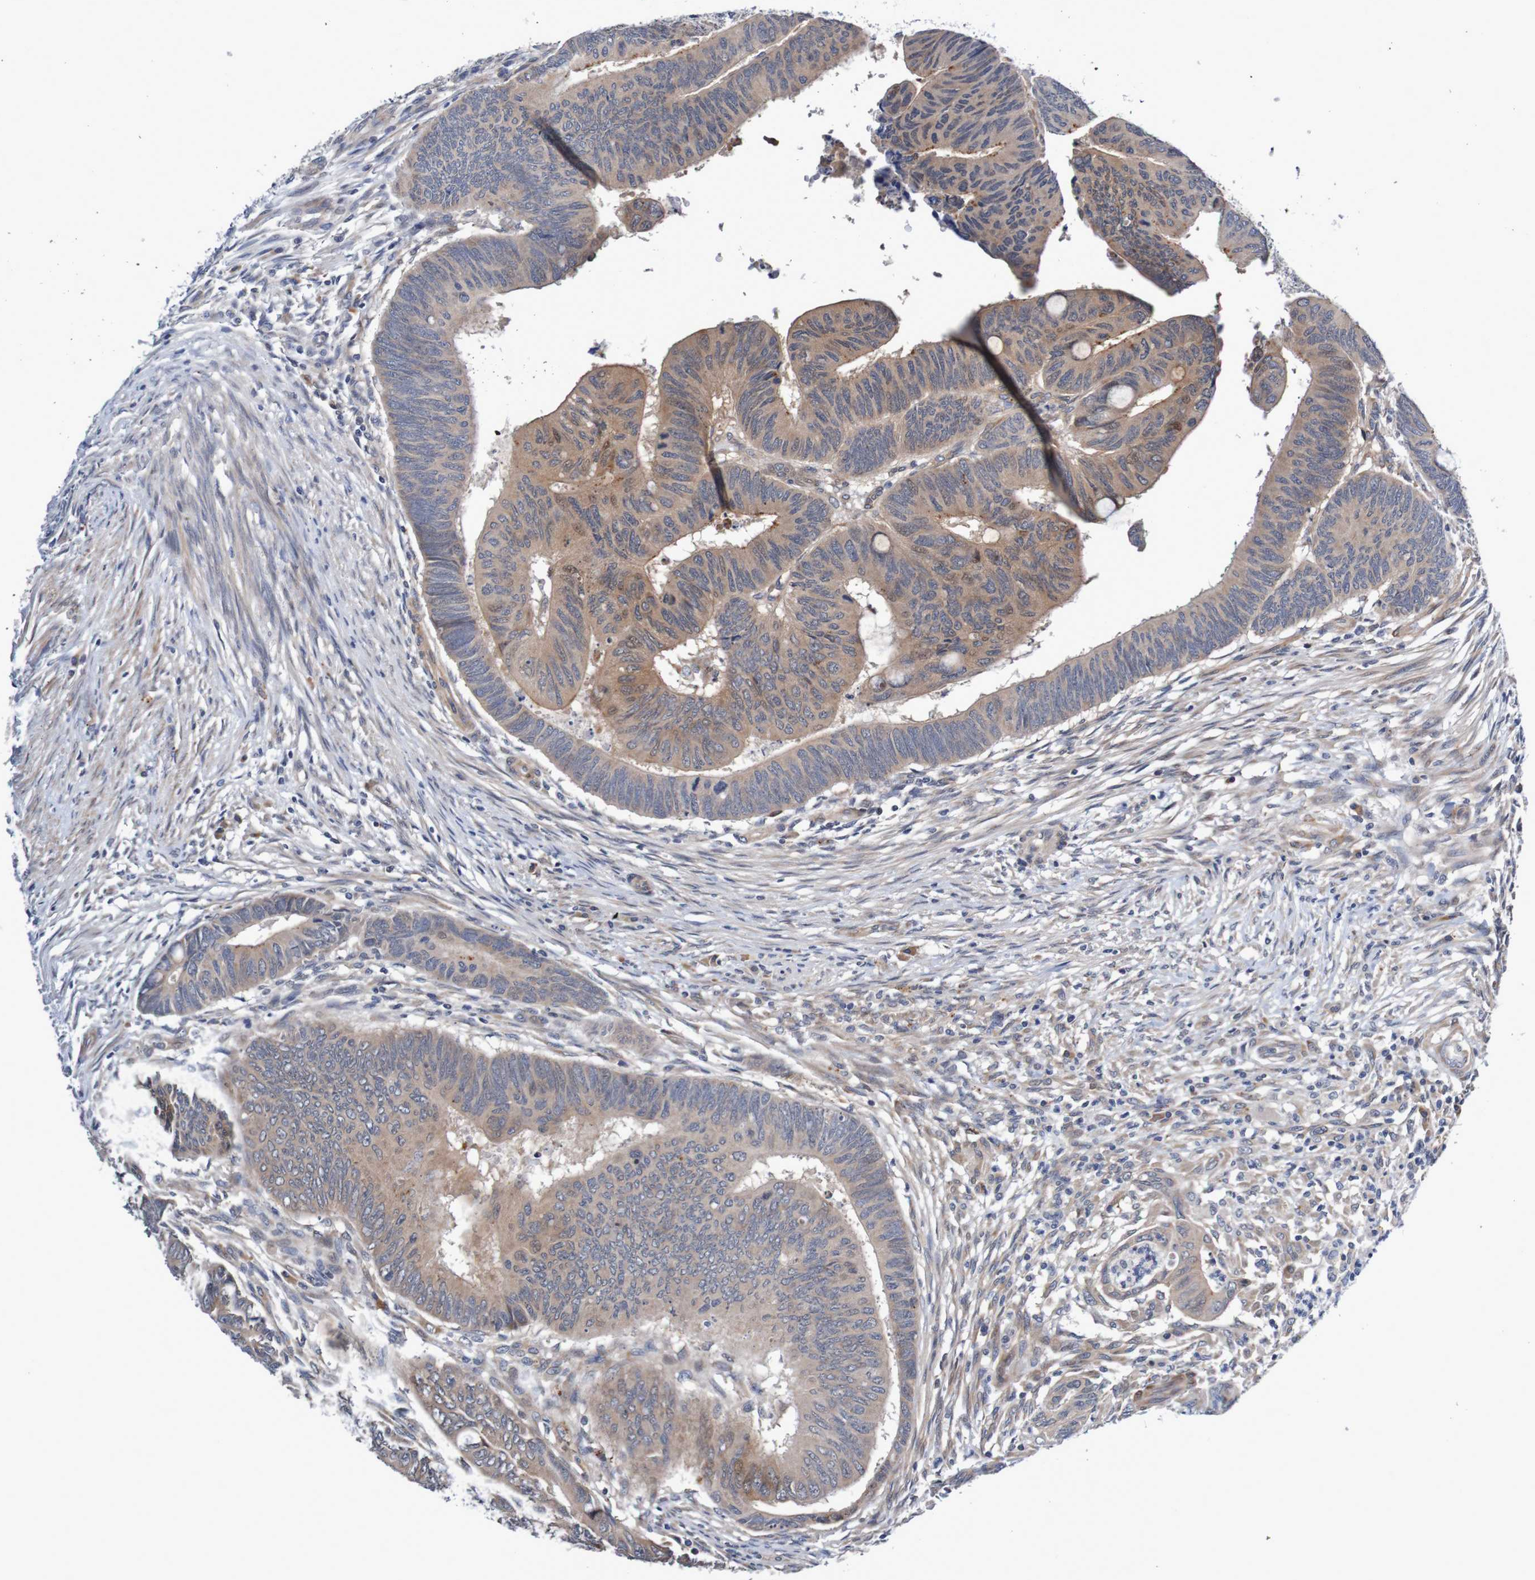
{"staining": {"intensity": "weak", "quantity": ">75%", "location": "cytoplasmic/membranous"}, "tissue": "colorectal cancer", "cell_type": "Tumor cells", "image_type": "cancer", "snomed": [{"axis": "morphology", "description": "Normal tissue, NOS"}, {"axis": "morphology", "description": "Adenocarcinoma, NOS"}, {"axis": "topography", "description": "Rectum"}, {"axis": "topography", "description": "Peripheral nerve tissue"}], "caption": "Protein analysis of colorectal adenocarcinoma tissue demonstrates weak cytoplasmic/membranous positivity in approximately >75% of tumor cells.", "gene": "CPED1", "patient": {"sex": "male", "age": 92}}